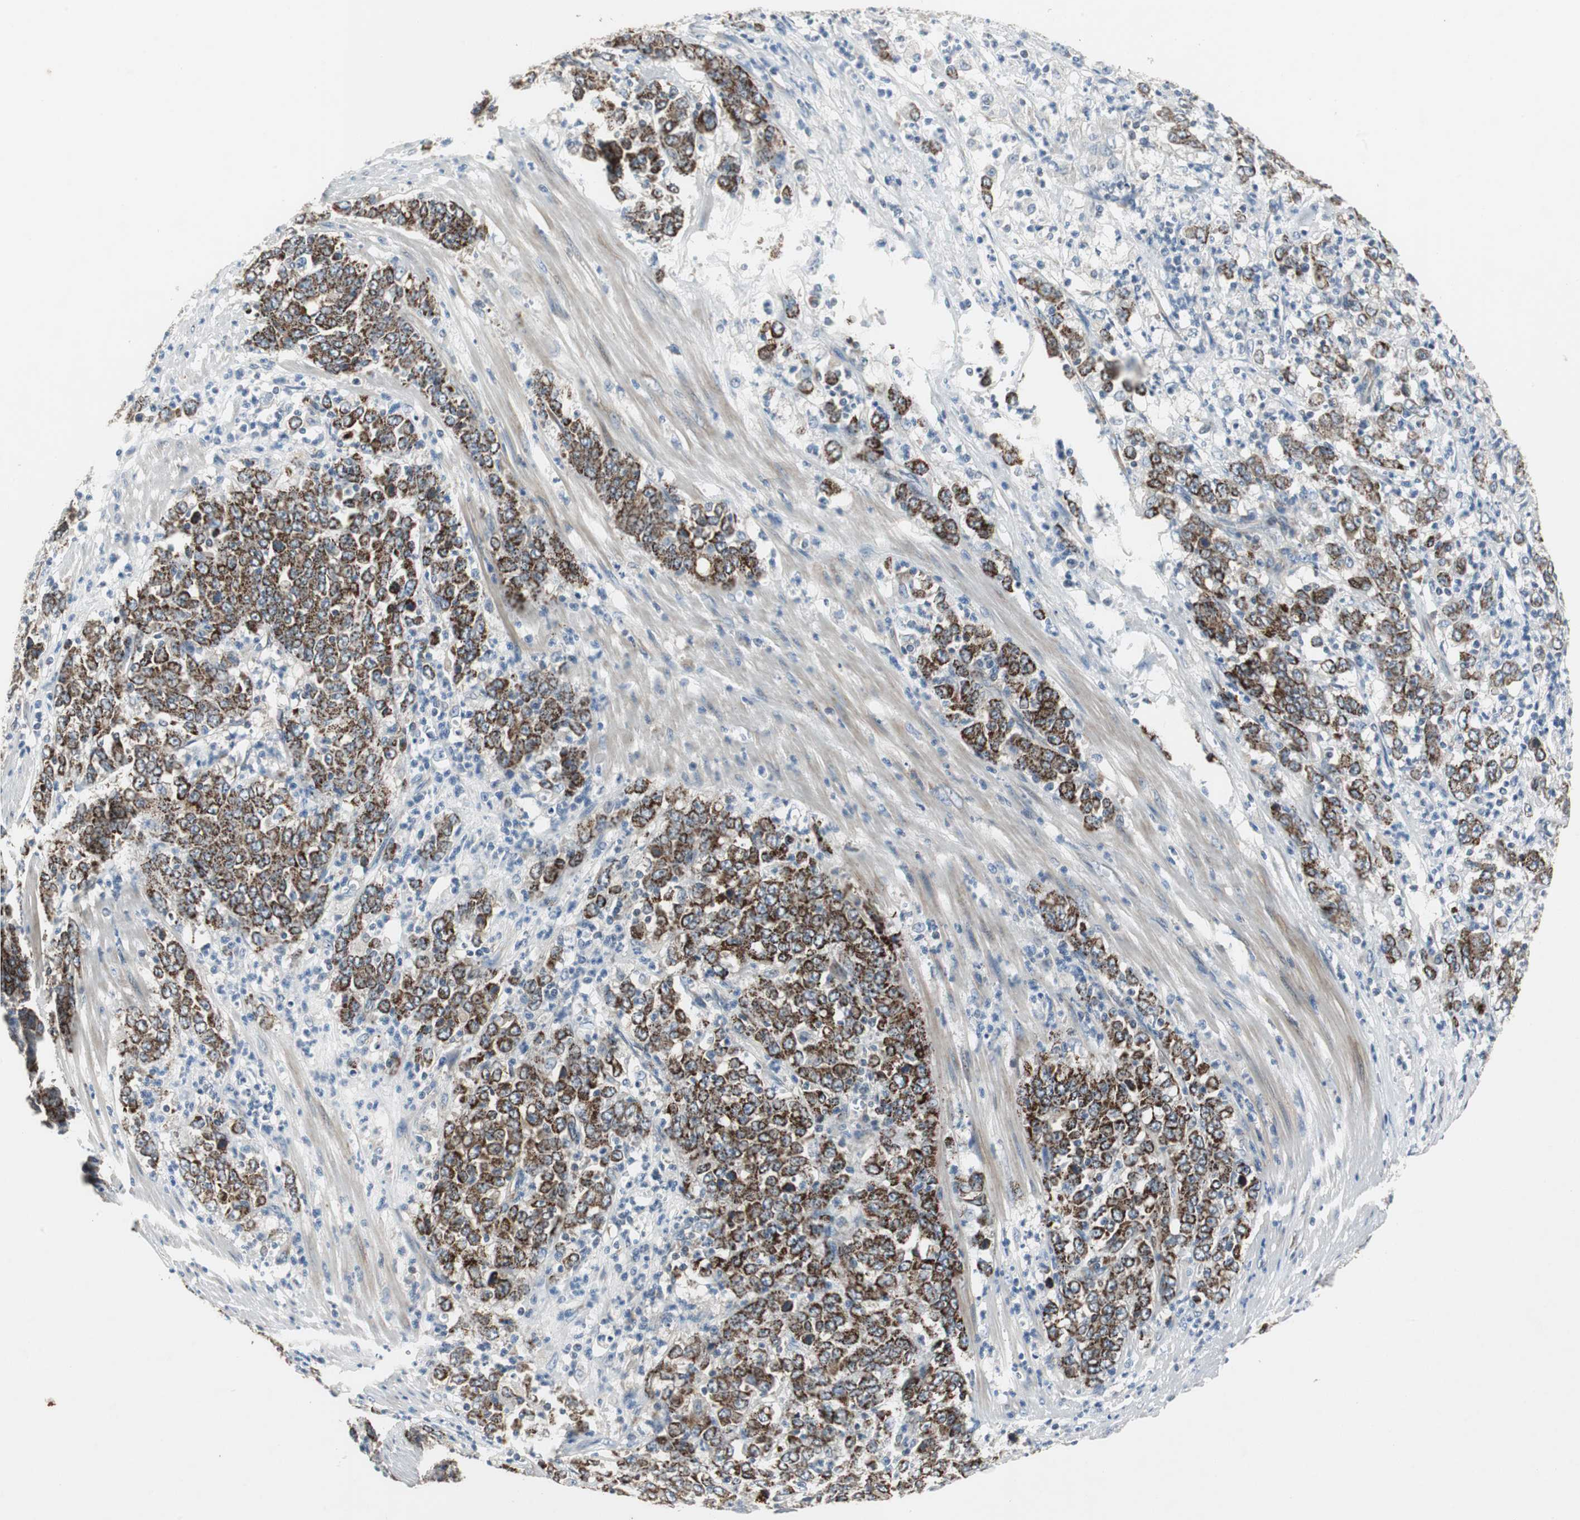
{"staining": {"intensity": "strong", "quantity": ">75%", "location": "cytoplasmic/membranous"}, "tissue": "stomach cancer", "cell_type": "Tumor cells", "image_type": "cancer", "snomed": [{"axis": "morphology", "description": "Adenocarcinoma, NOS"}, {"axis": "topography", "description": "Stomach, lower"}], "caption": "A high amount of strong cytoplasmic/membranous positivity is seen in approximately >75% of tumor cells in stomach cancer (adenocarcinoma) tissue. (IHC, brightfield microscopy, high magnification).", "gene": "MYT1", "patient": {"sex": "female", "age": 71}}